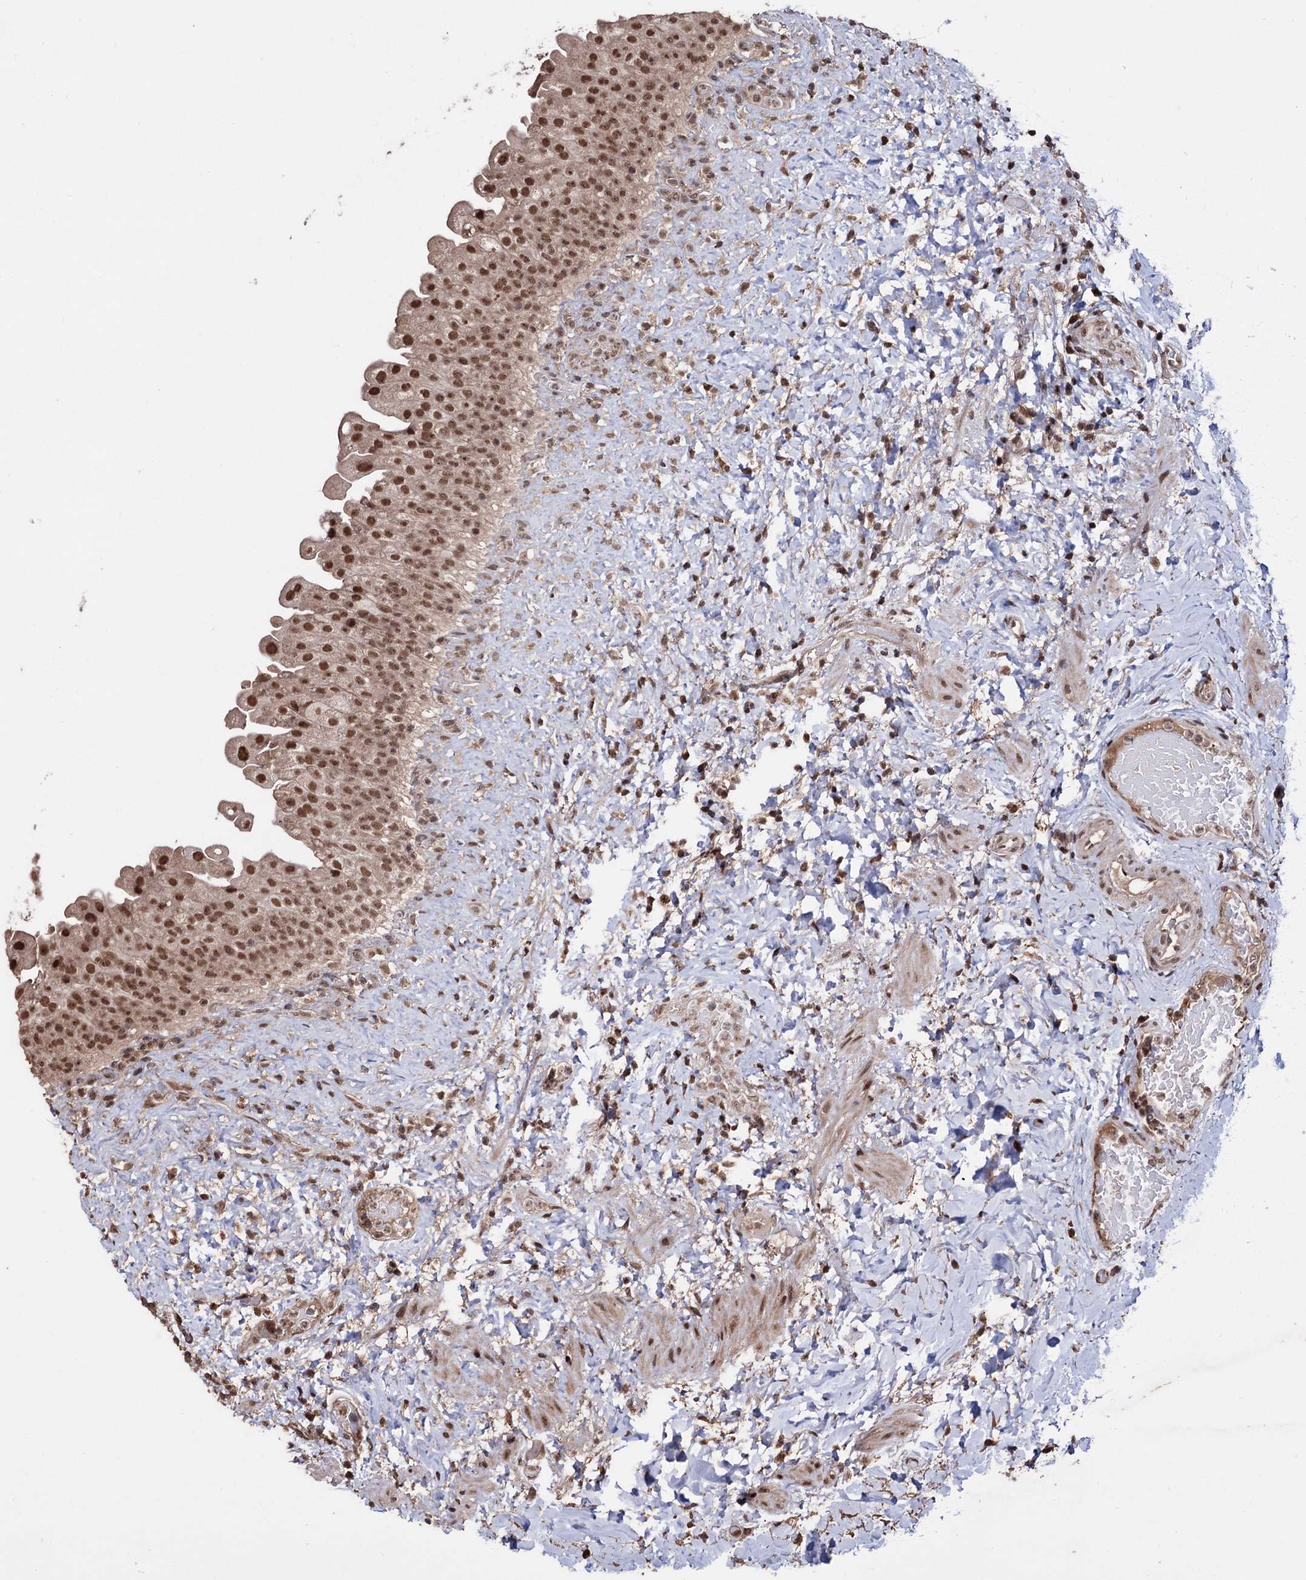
{"staining": {"intensity": "moderate", "quantity": ">75%", "location": "nuclear"}, "tissue": "urinary bladder", "cell_type": "Urothelial cells", "image_type": "normal", "snomed": [{"axis": "morphology", "description": "Normal tissue, NOS"}, {"axis": "topography", "description": "Urinary bladder"}], "caption": "High-power microscopy captured an IHC micrograph of normal urinary bladder, revealing moderate nuclear expression in approximately >75% of urothelial cells.", "gene": "KLF5", "patient": {"sex": "female", "age": 27}}